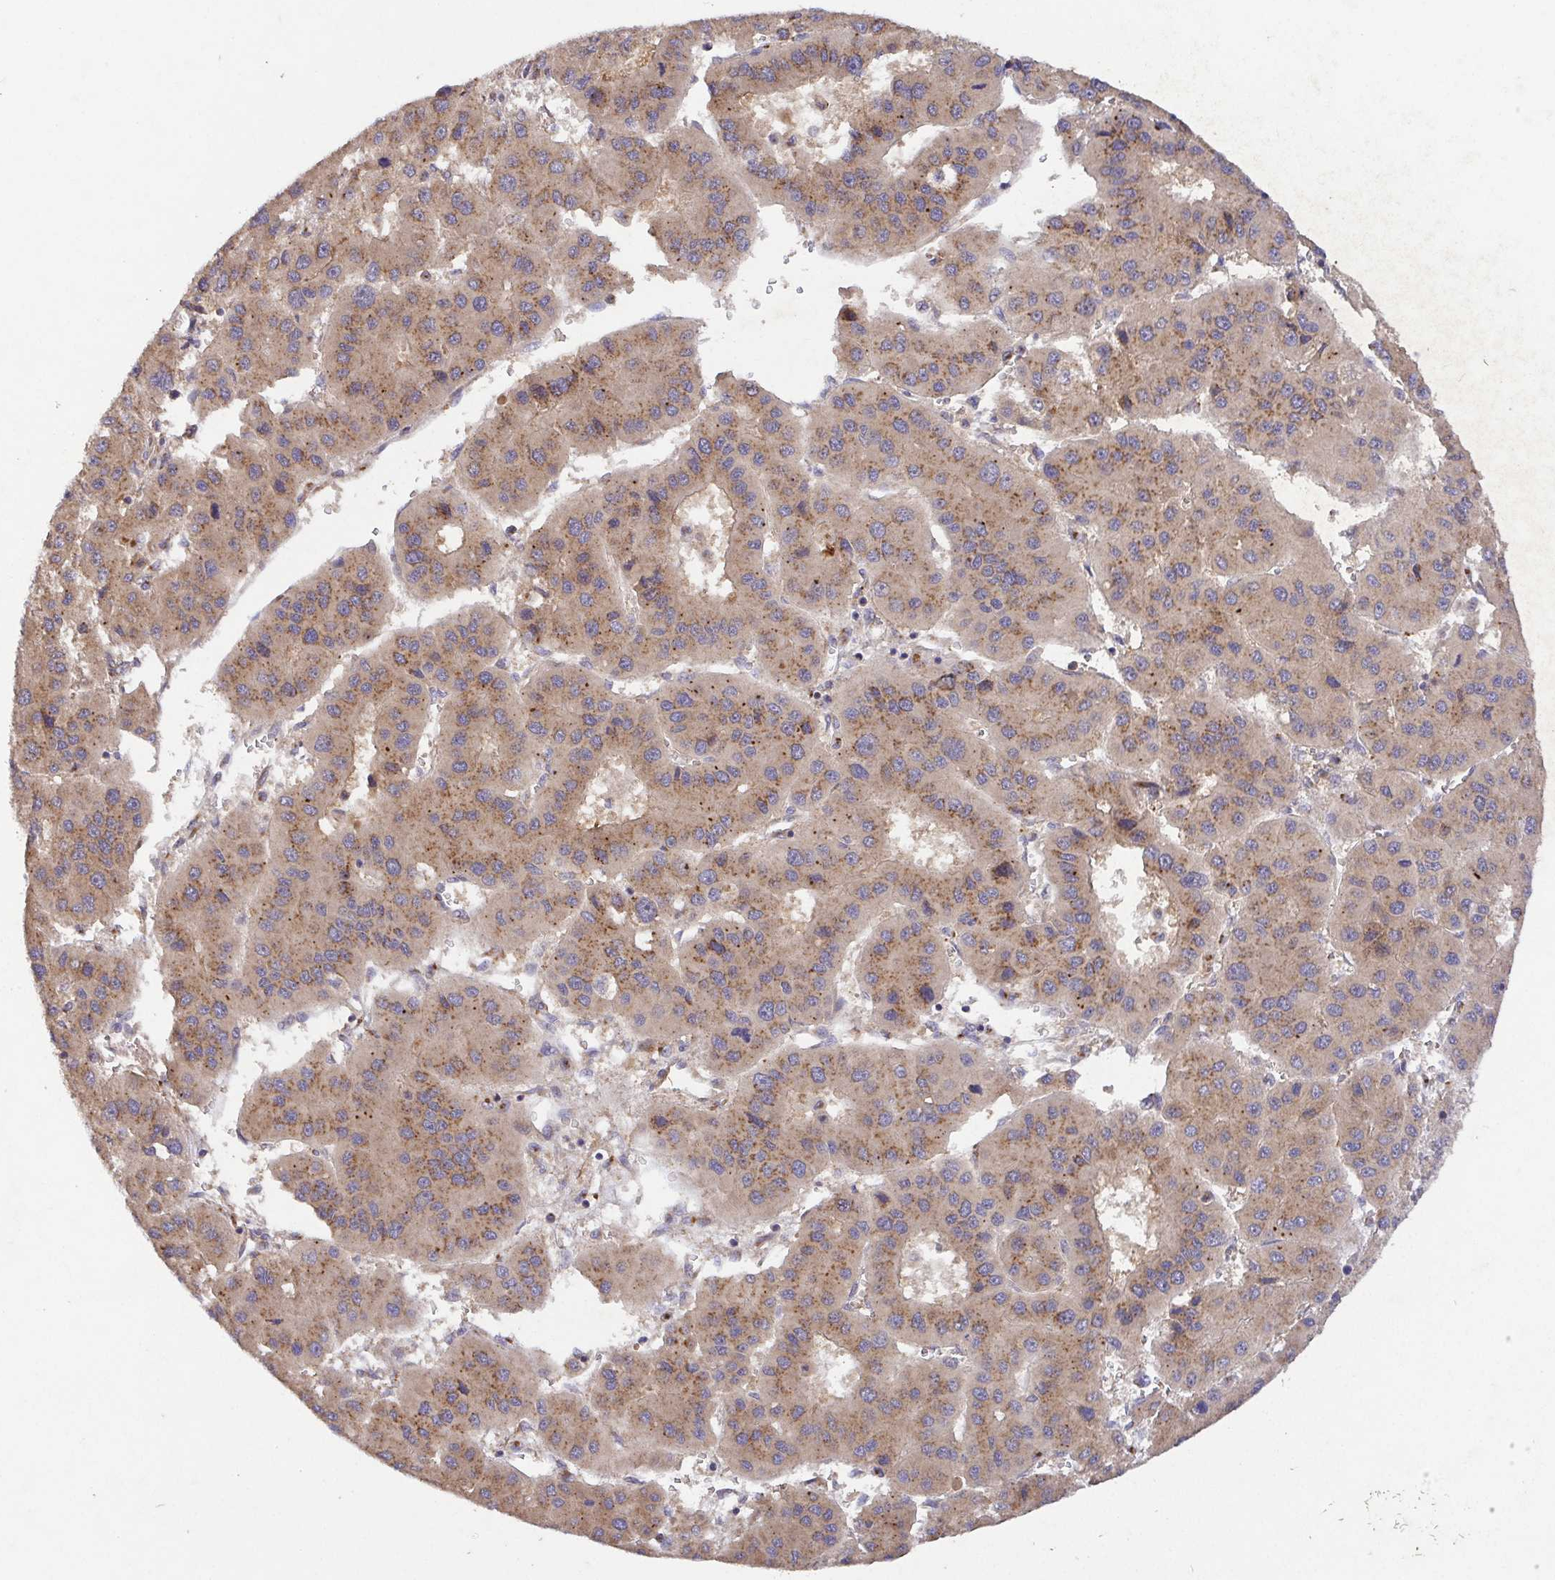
{"staining": {"intensity": "moderate", "quantity": ">75%", "location": "cytoplasmic/membranous"}, "tissue": "liver cancer", "cell_type": "Tumor cells", "image_type": "cancer", "snomed": [{"axis": "morphology", "description": "Carcinoma, Hepatocellular, NOS"}, {"axis": "topography", "description": "Liver"}], "caption": "This is an image of immunohistochemistry (IHC) staining of liver hepatocellular carcinoma, which shows moderate staining in the cytoplasmic/membranous of tumor cells.", "gene": "TM9SF4", "patient": {"sex": "male", "age": 73}}